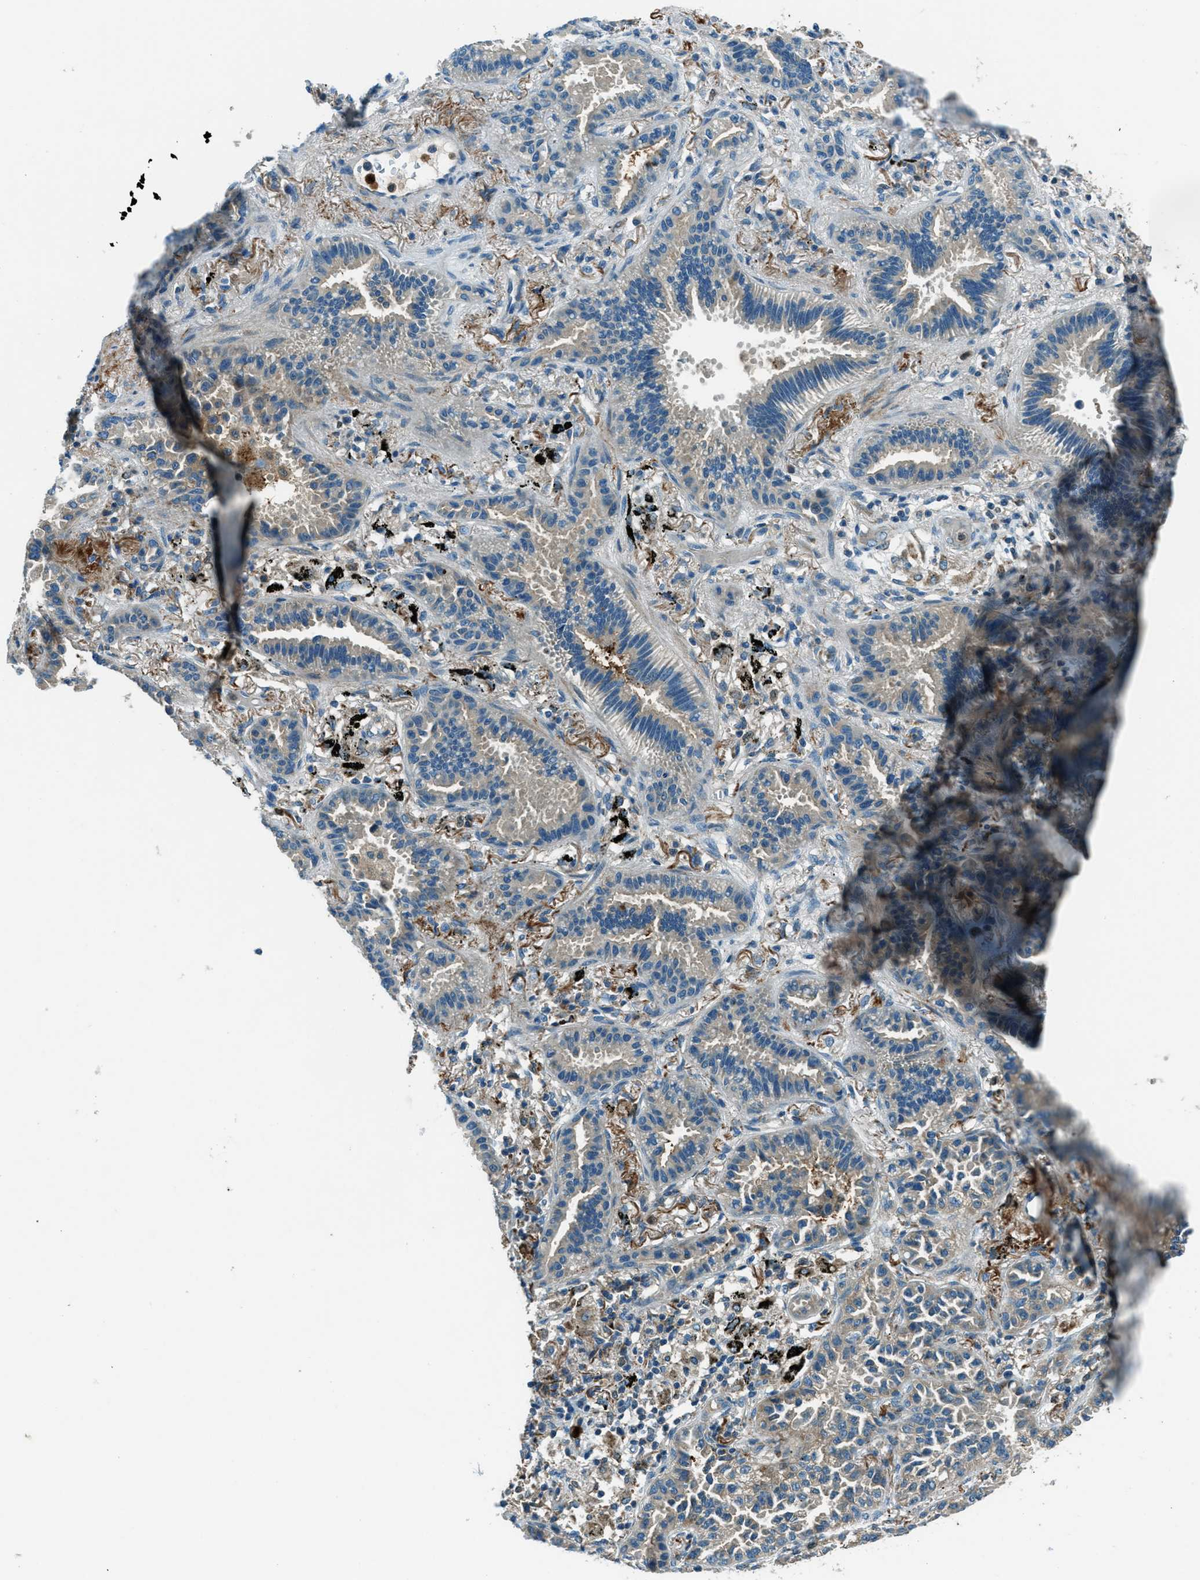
{"staining": {"intensity": "weak", "quantity": "<25%", "location": "cytoplasmic/membranous"}, "tissue": "lung cancer", "cell_type": "Tumor cells", "image_type": "cancer", "snomed": [{"axis": "morphology", "description": "Normal tissue, NOS"}, {"axis": "morphology", "description": "Adenocarcinoma, NOS"}, {"axis": "topography", "description": "Lung"}], "caption": "Tumor cells are negative for brown protein staining in lung cancer (adenocarcinoma).", "gene": "FAR1", "patient": {"sex": "male", "age": 59}}